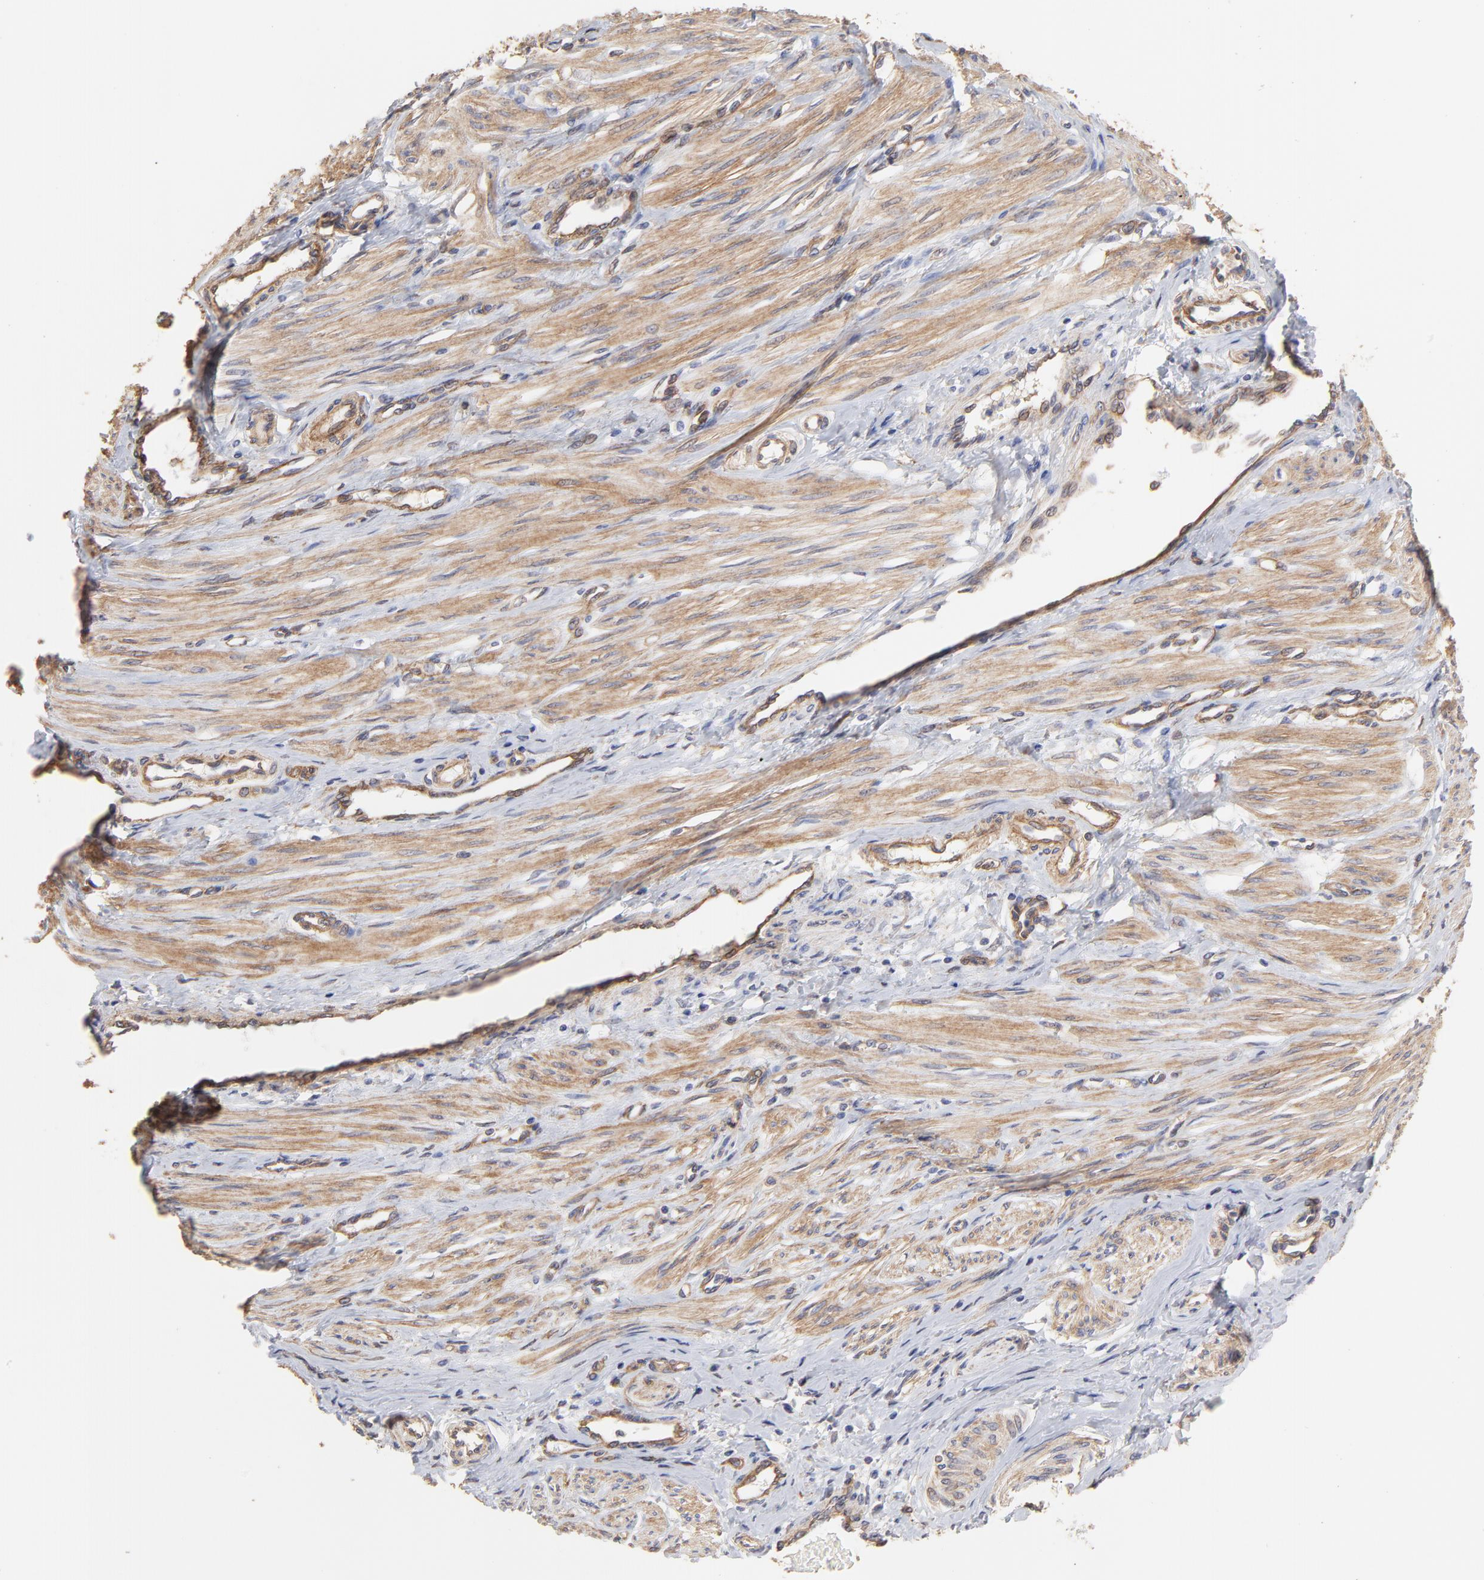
{"staining": {"intensity": "moderate", "quantity": ">75%", "location": "cytoplasmic/membranous"}, "tissue": "smooth muscle", "cell_type": "Smooth muscle cells", "image_type": "normal", "snomed": [{"axis": "morphology", "description": "Normal tissue, NOS"}, {"axis": "topography", "description": "Smooth muscle"}, {"axis": "topography", "description": "Uterus"}], "caption": "Immunohistochemical staining of normal smooth muscle shows moderate cytoplasmic/membranous protein expression in about >75% of smooth muscle cells. Using DAB (3,3'-diaminobenzidine) (brown) and hematoxylin (blue) stains, captured at high magnification using brightfield microscopy.", "gene": "LRCH2", "patient": {"sex": "female", "age": 39}}